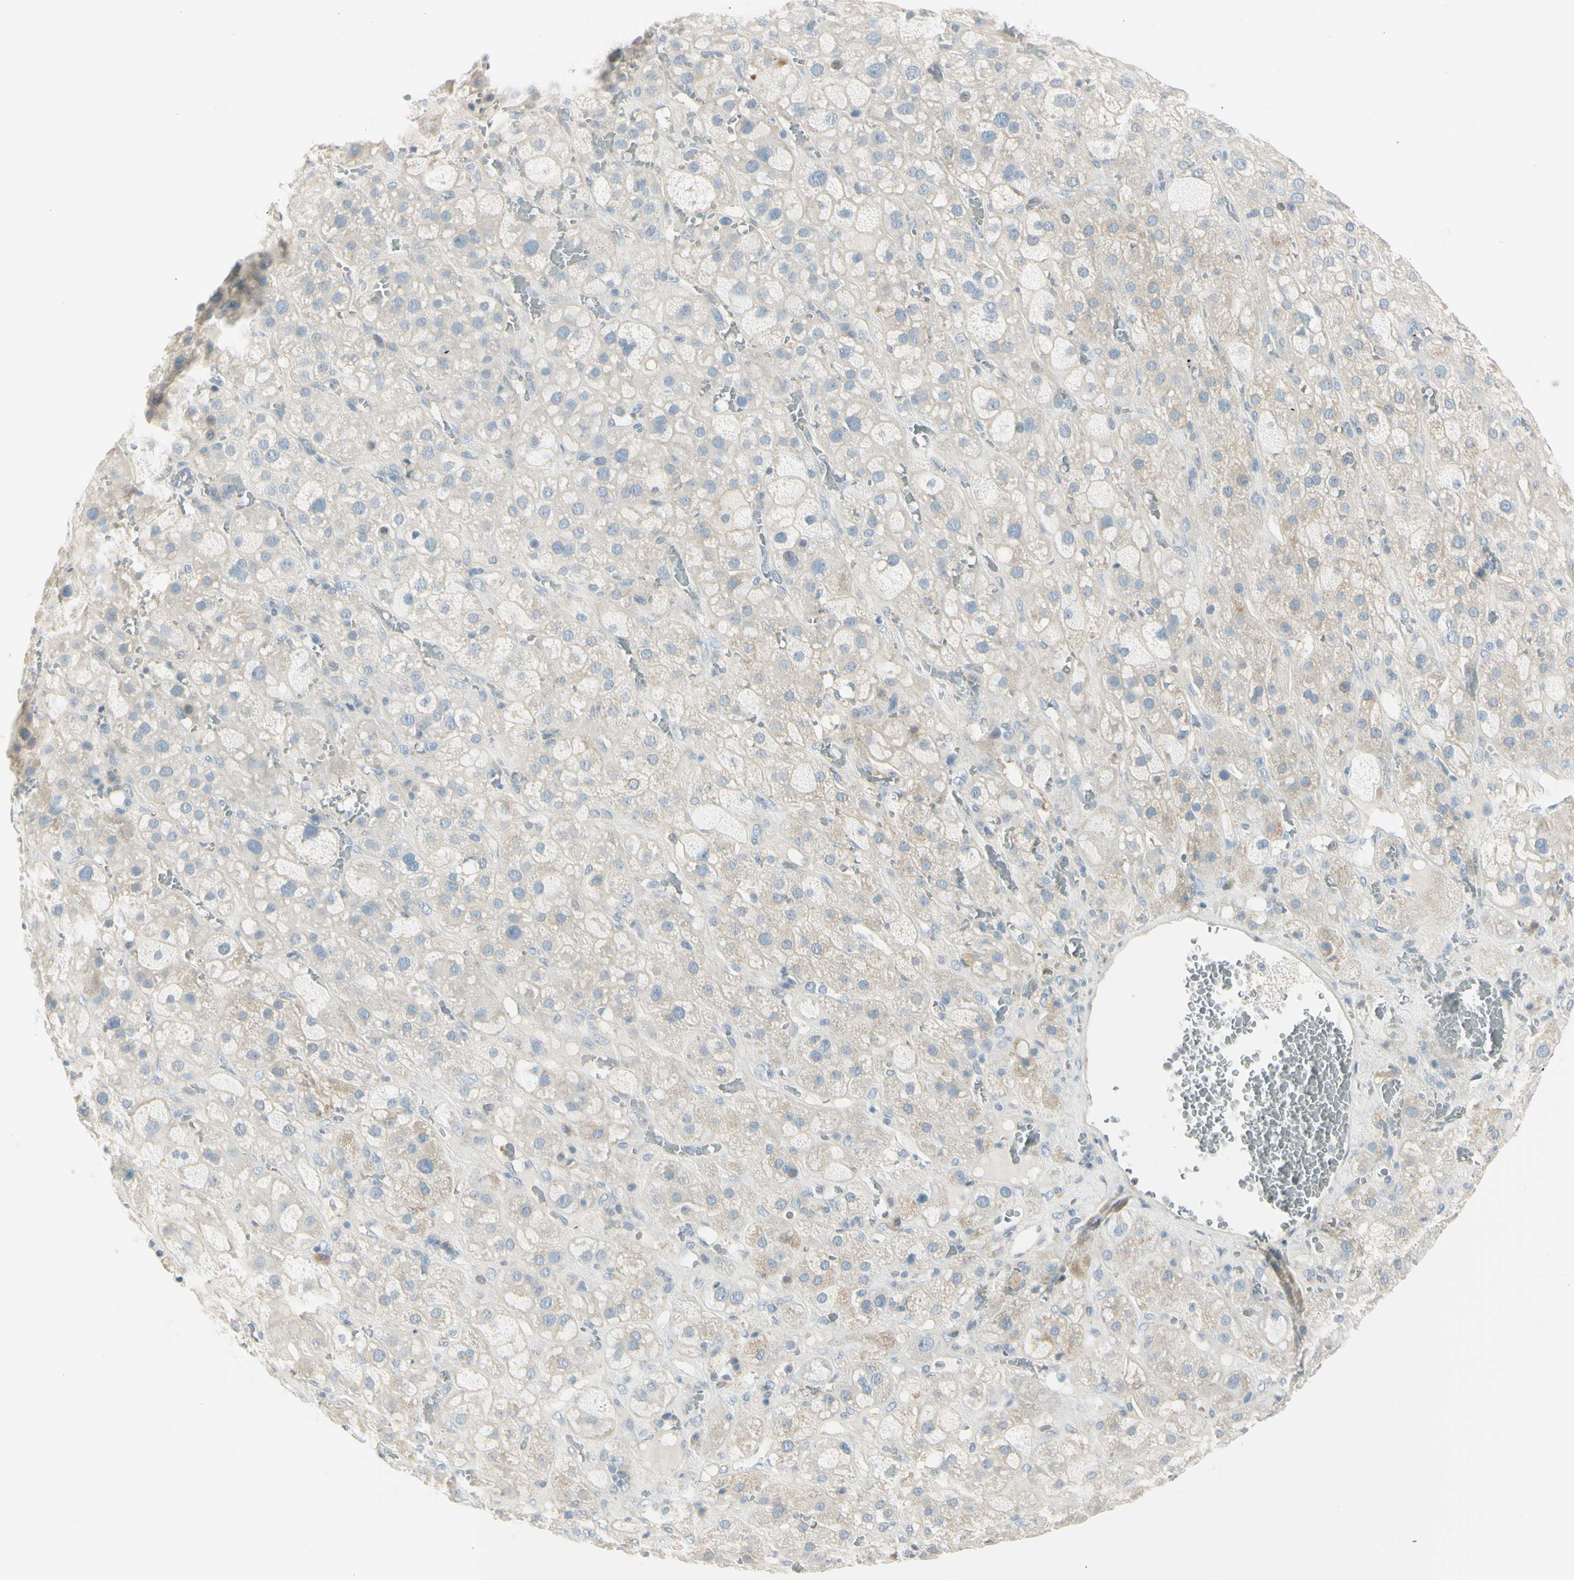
{"staining": {"intensity": "weak", "quantity": "25%-75%", "location": "cytoplasmic/membranous,nuclear"}, "tissue": "adrenal gland", "cell_type": "Glandular cells", "image_type": "normal", "snomed": [{"axis": "morphology", "description": "Normal tissue, NOS"}, {"axis": "topography", "description": "Adrenal gland"}], "caption": "Adrenal gland stained with DAB immunohistochemistry (IHC) exhibits low levels of weak cytoplasmic/membranous,nuclear positivity in about 25%-75% of glandular cells. Nuclei are stained in blue.", "gene": "ASB9", "patient": {"sex": "female", "age": 47}}